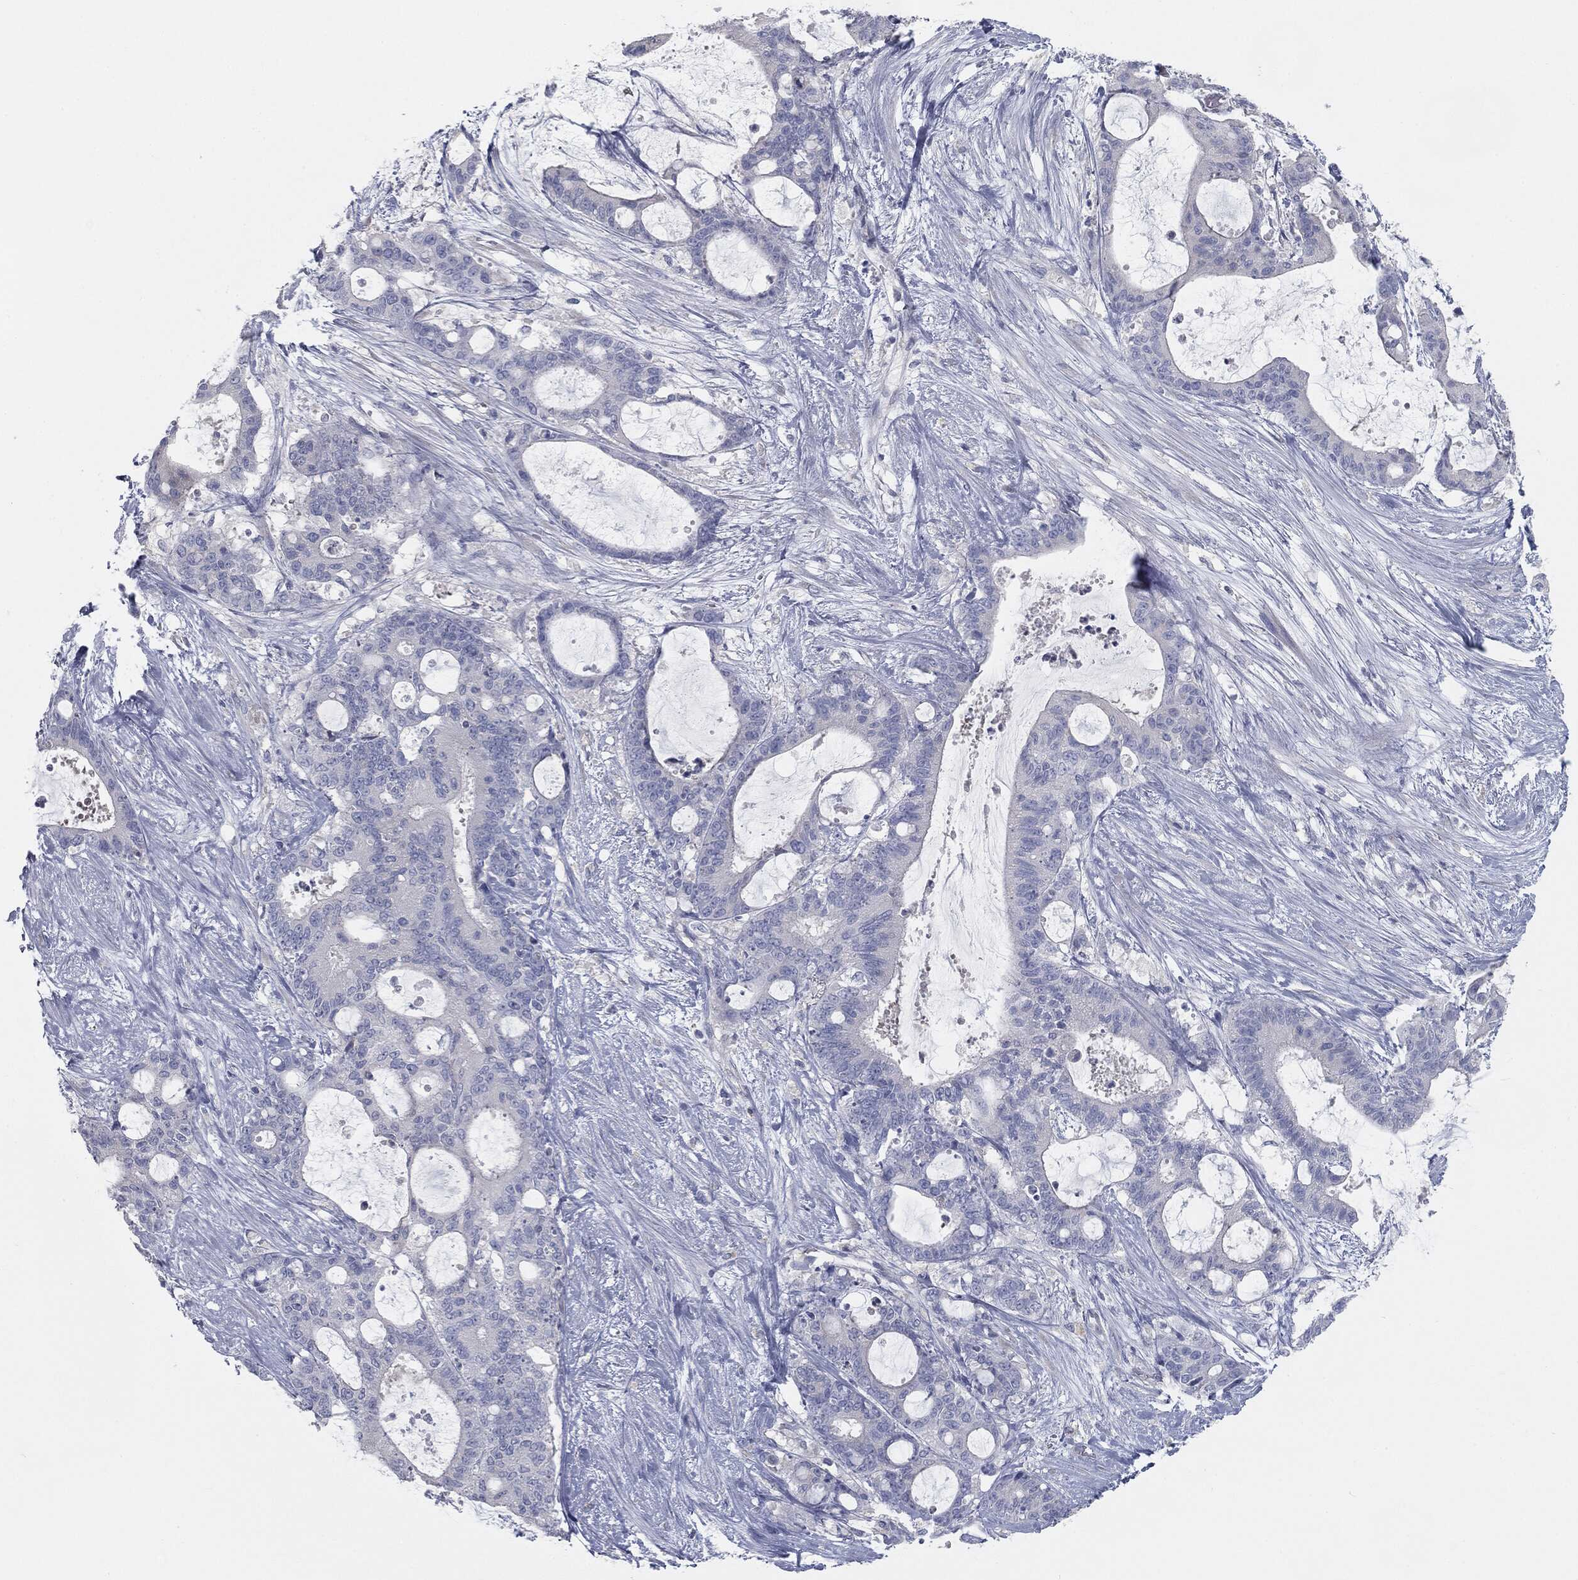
{"staining": {"intensity": "negative", "quantity": "none", "location": "none"}, "tissue": "liver cancer", "cell_type": "Tumor cells", "image_type": "cancer", "snomed": [{"axis": "morphology", "description": "Normal tissue, NOS"}, {"axis": "morphology", "description": "Cholangiocarcinoma"}, {"axis": "topography", "description": "Liver"}, {"axis": "topography", "description": "Peripheral nerve tissue"}], "caption": "Human cholangiocarcinoma (liver) stained for a protein using immunohistochemistry displays no positivity in tumor cells.", "gene": "CAV3", "patient": {"sex": "female", "age": 73}}